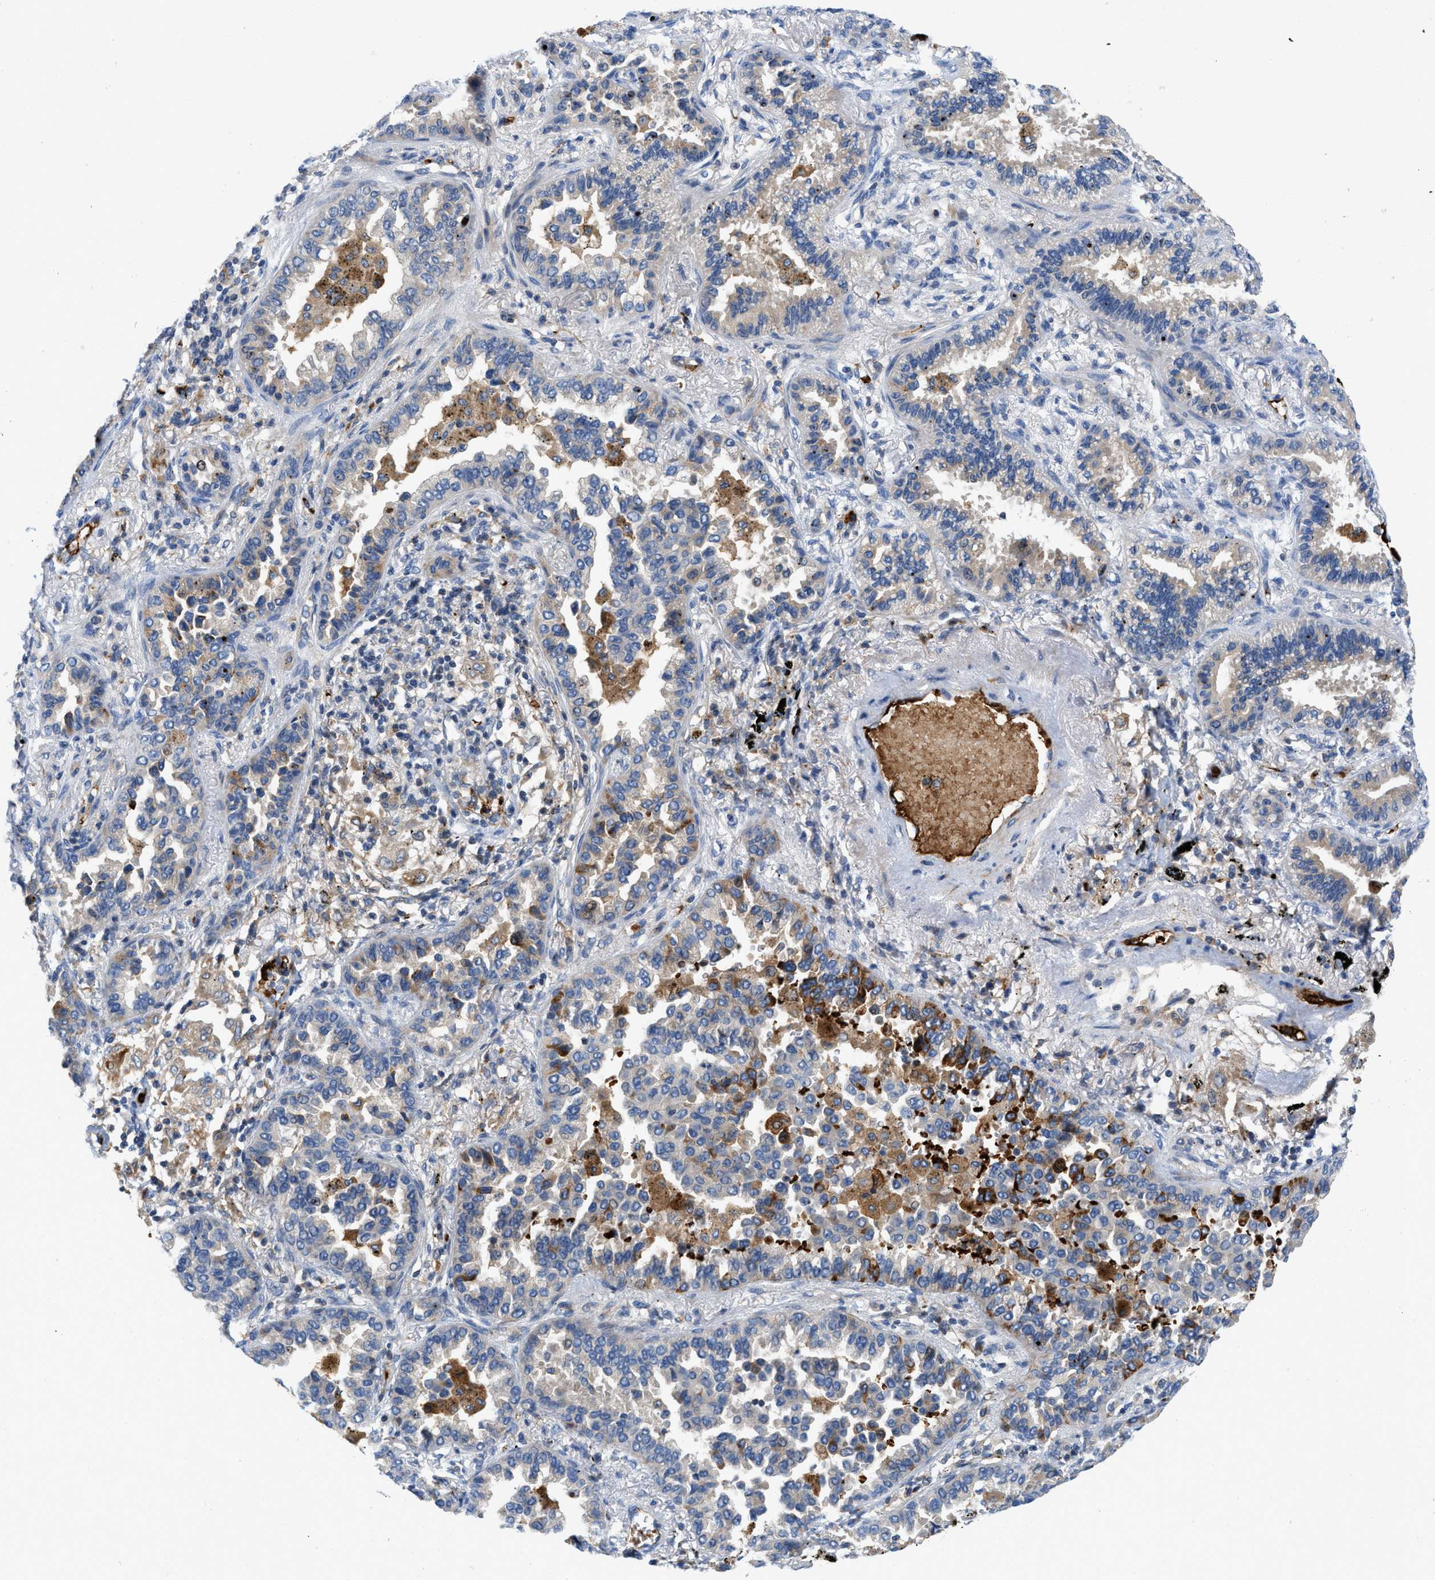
{"staining": {"intensity": "weak", "quantity": "<25%", "location": "cytoplasmic/membranous"}, "tissue": "lung cancer", "cell_type": "Tumor cells", "image_type": "cancer", "snomed": [{"axis": "morphology", "description": "Normal tissue, NOS"}, {"axis": "morphology", "description": "Adenocarcinoma, NOS"}, {"axis": "topography", "description": "Lung"}], "caption": "The photomicrograph exhibits no staining of tumor cells in lung cancer. (DAB immunohistochemistry (IHC) visualized using brightfield microscopy, high magnification).", "gene": "ZNF831", "patient": {"sex": "male", "age": 59}}